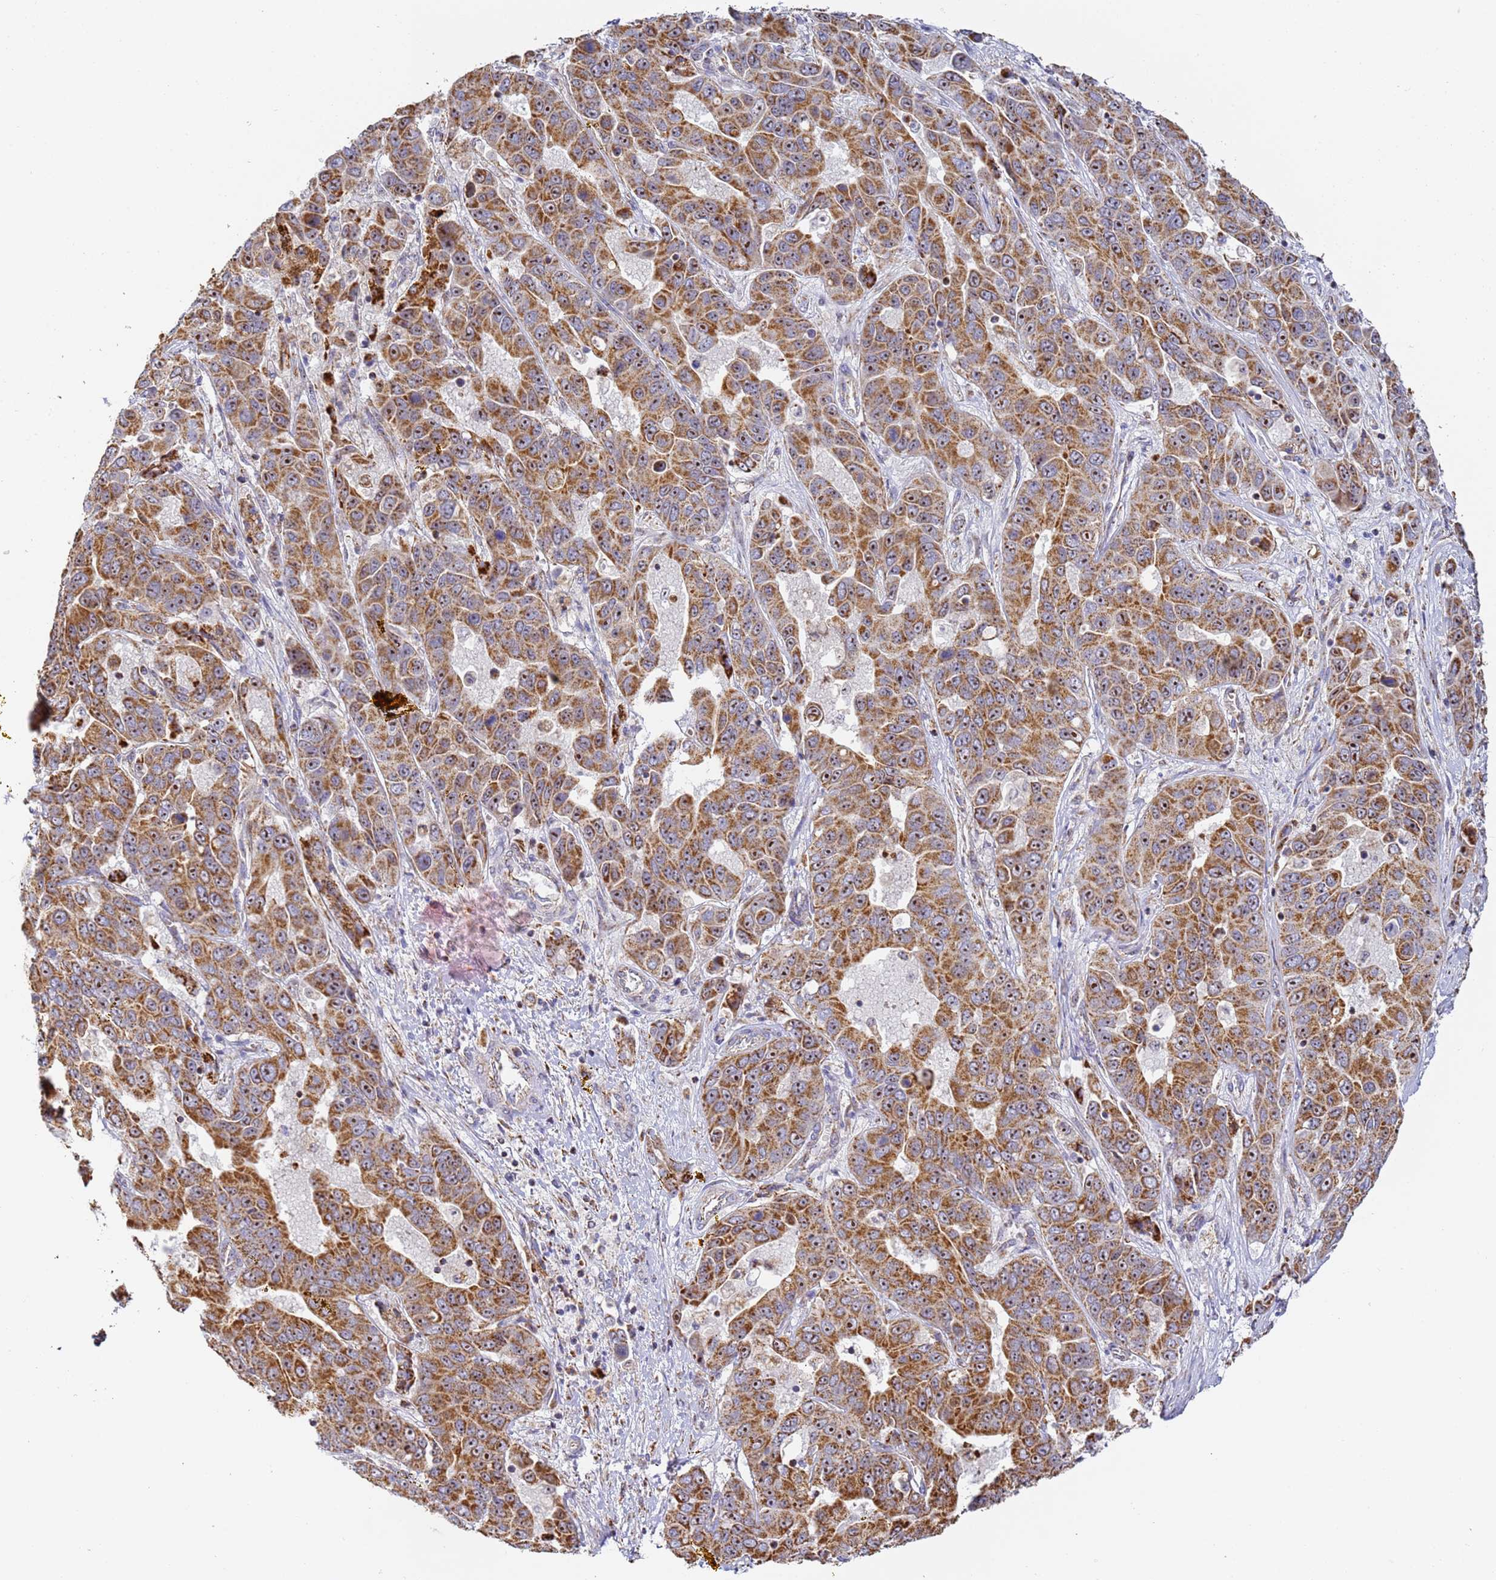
{"staining": {"intensity": "moderate", "quantity": ">75%", "location": "cytoplasmic/membranous,nuclear"}, "tissue": "liver cancer", "cell_type": "Tumor cells", "image_type": "cancer", "snomed": [{"axis": "morphology", "description": "Cholangiocarcinoma"}, {"axis": "topography", "description": "Liver"}], "caption": "This is an image of IHC staining of liver cancer (cholangiocarcinoma), which shows moderate expression in the cytoplasmic/membranous and nuclear of tumor cells.", "gene": "FRG2C", "patient": {"sex": "female", "age": 52}}